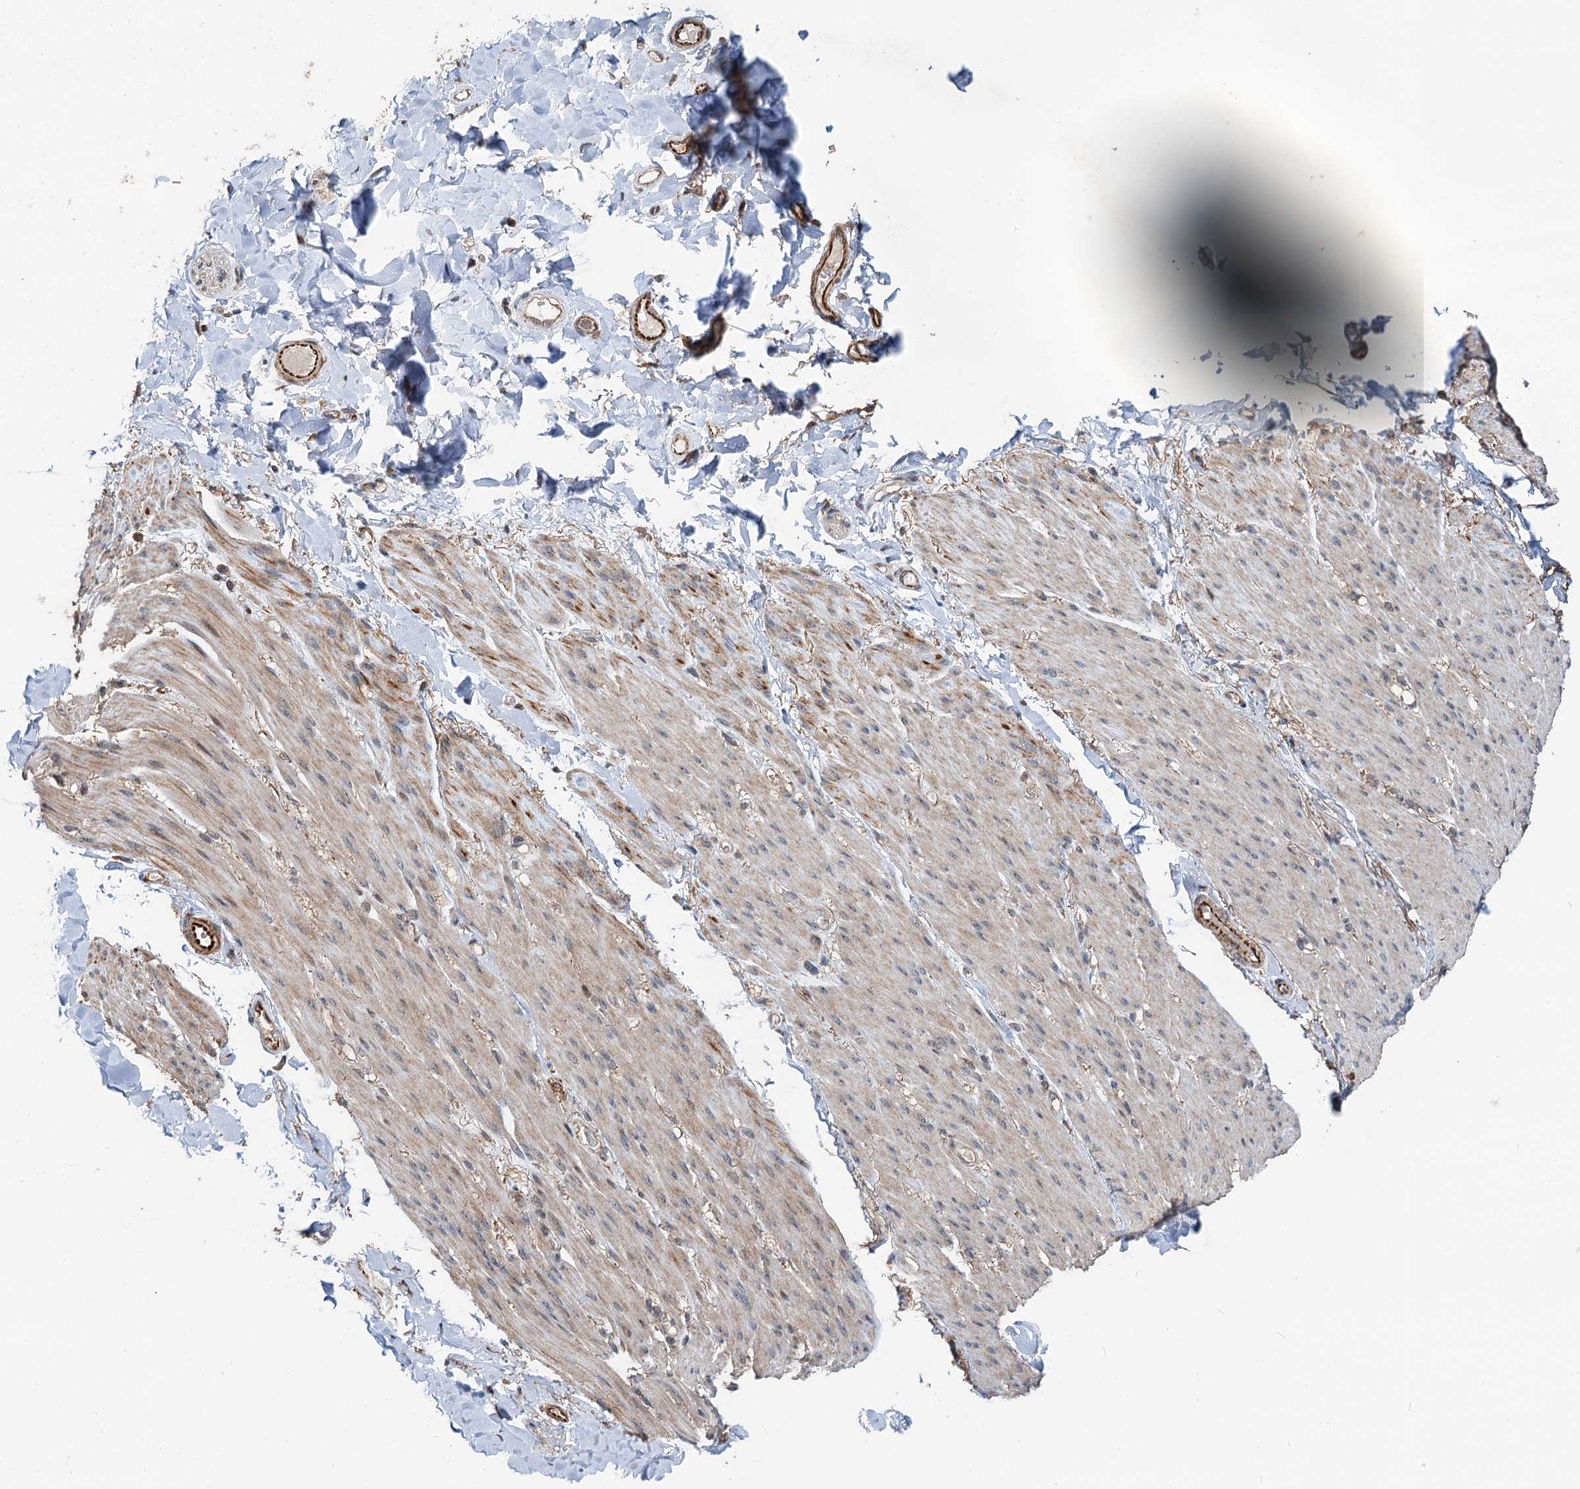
{"staining": {"intensity": "negative", "quantity": "none", "location": "none"}, "tissue": "adipose tissue", "cell_type": "Adipocytes", "image_type": "normal", "snomed": [{"axis": "morphology", "description": "Normal tissue, NOS"}, {"axis": "topography", "description": "Colon"}, {"axis": "topography", "description": "Peripheral nerve tissue"}], "caption": "Normal adipose tissue was stained to show a protein in brown. There is no significant expression in adipocytes.", "gene": "TMA16", "patient": {"sex": "female", "age": 61}}